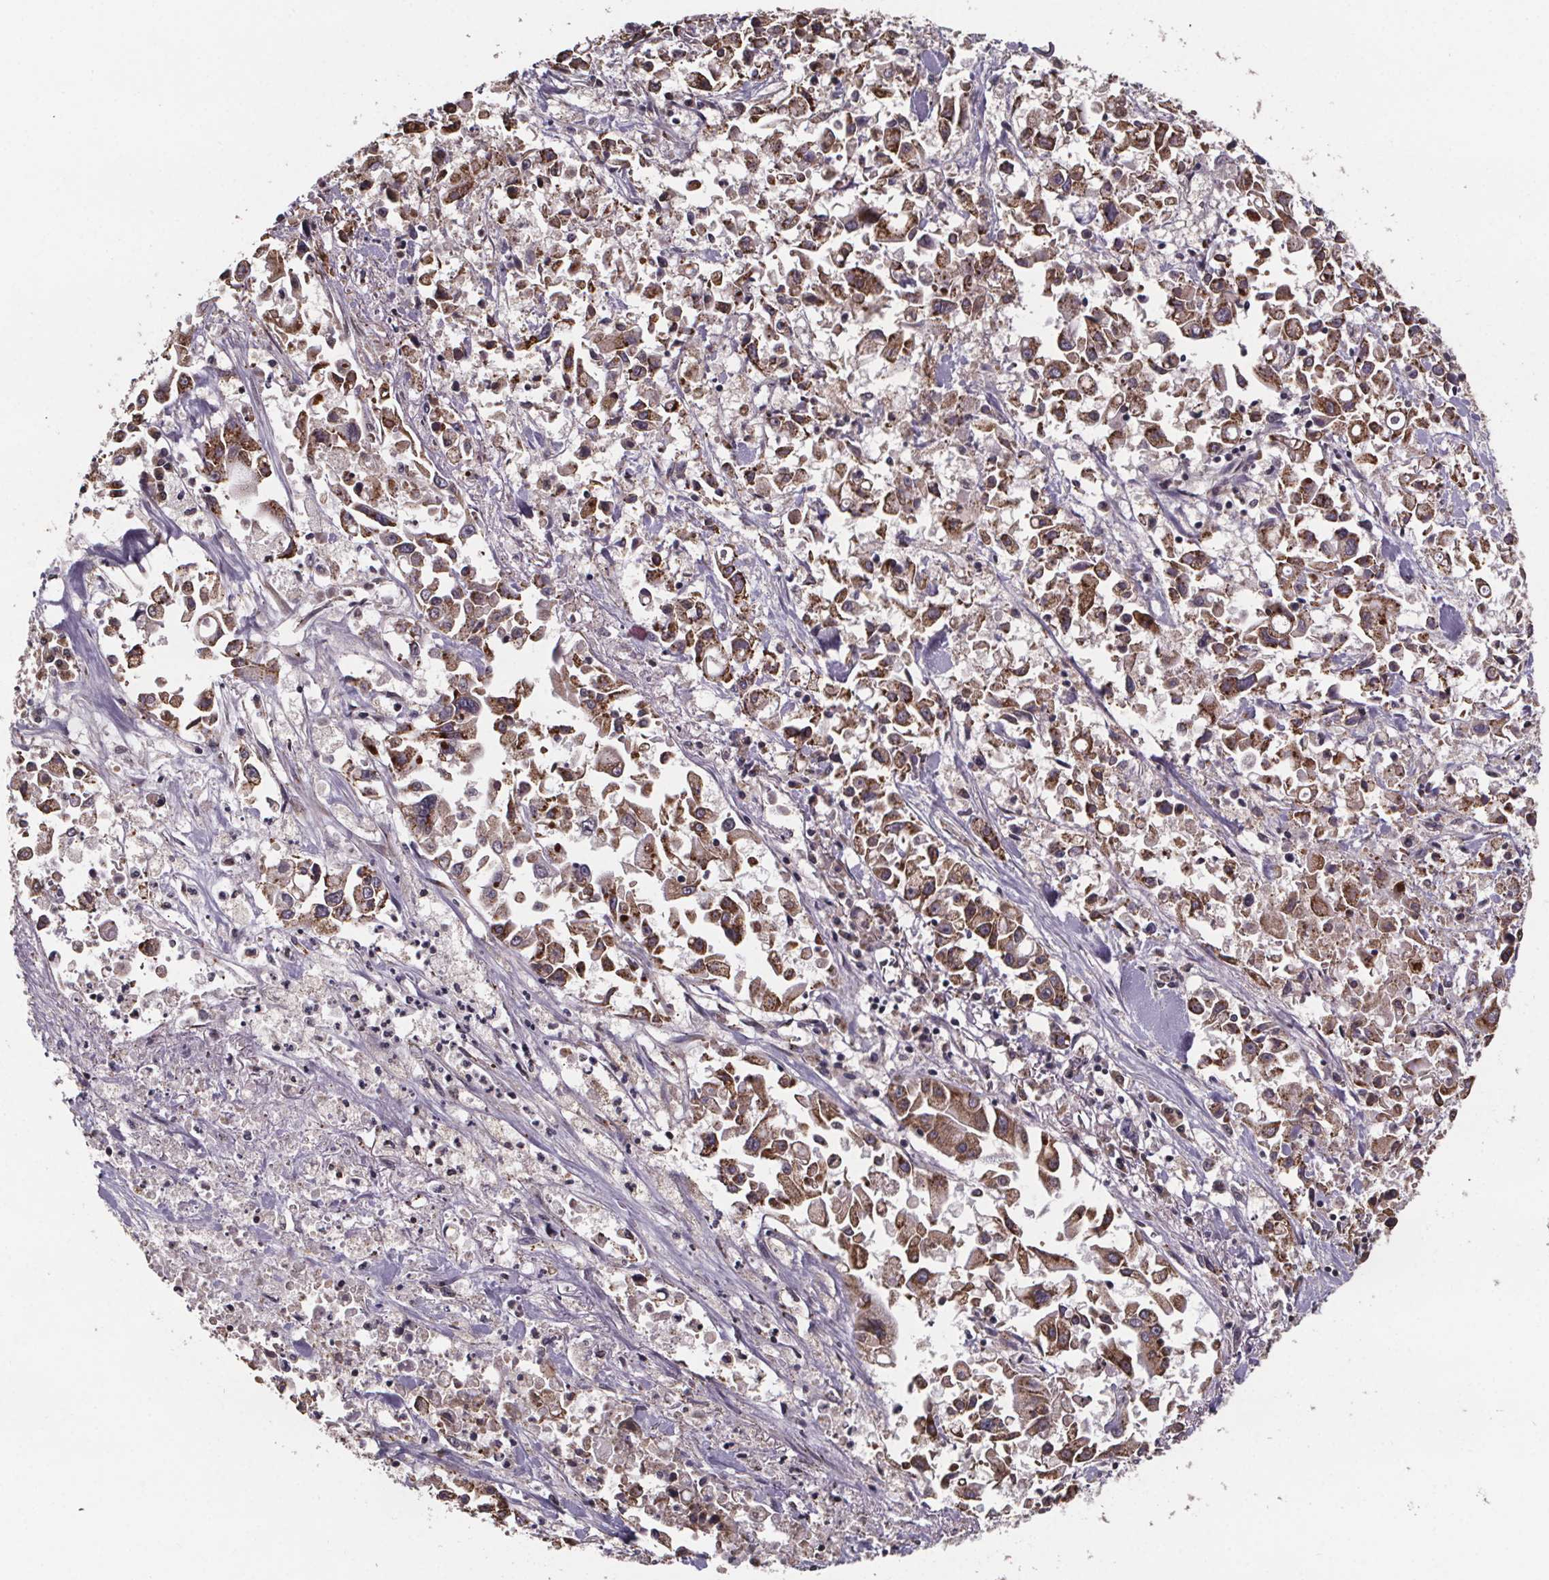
{"staining": {"intensity": "moderate", "quantity": ">75%", "location": "cytoplasmic/membranous"}, "tissue": "pancreatic cancer", "cell_type": "Tumor cells", "image_type": "cancer", "snomed": [{"axis": "morphology", "description": "Adenocarcinoma, NOS"}, {"axis": "topography", "description": "Pancreas"}], "caption": "Moderate cytoplasmic/membranous protein expression is identified in about >75% of tumor cells in pancreatic cancer.", "gene": "SAT1", "patient": {"sex": "female", "age": 83}}